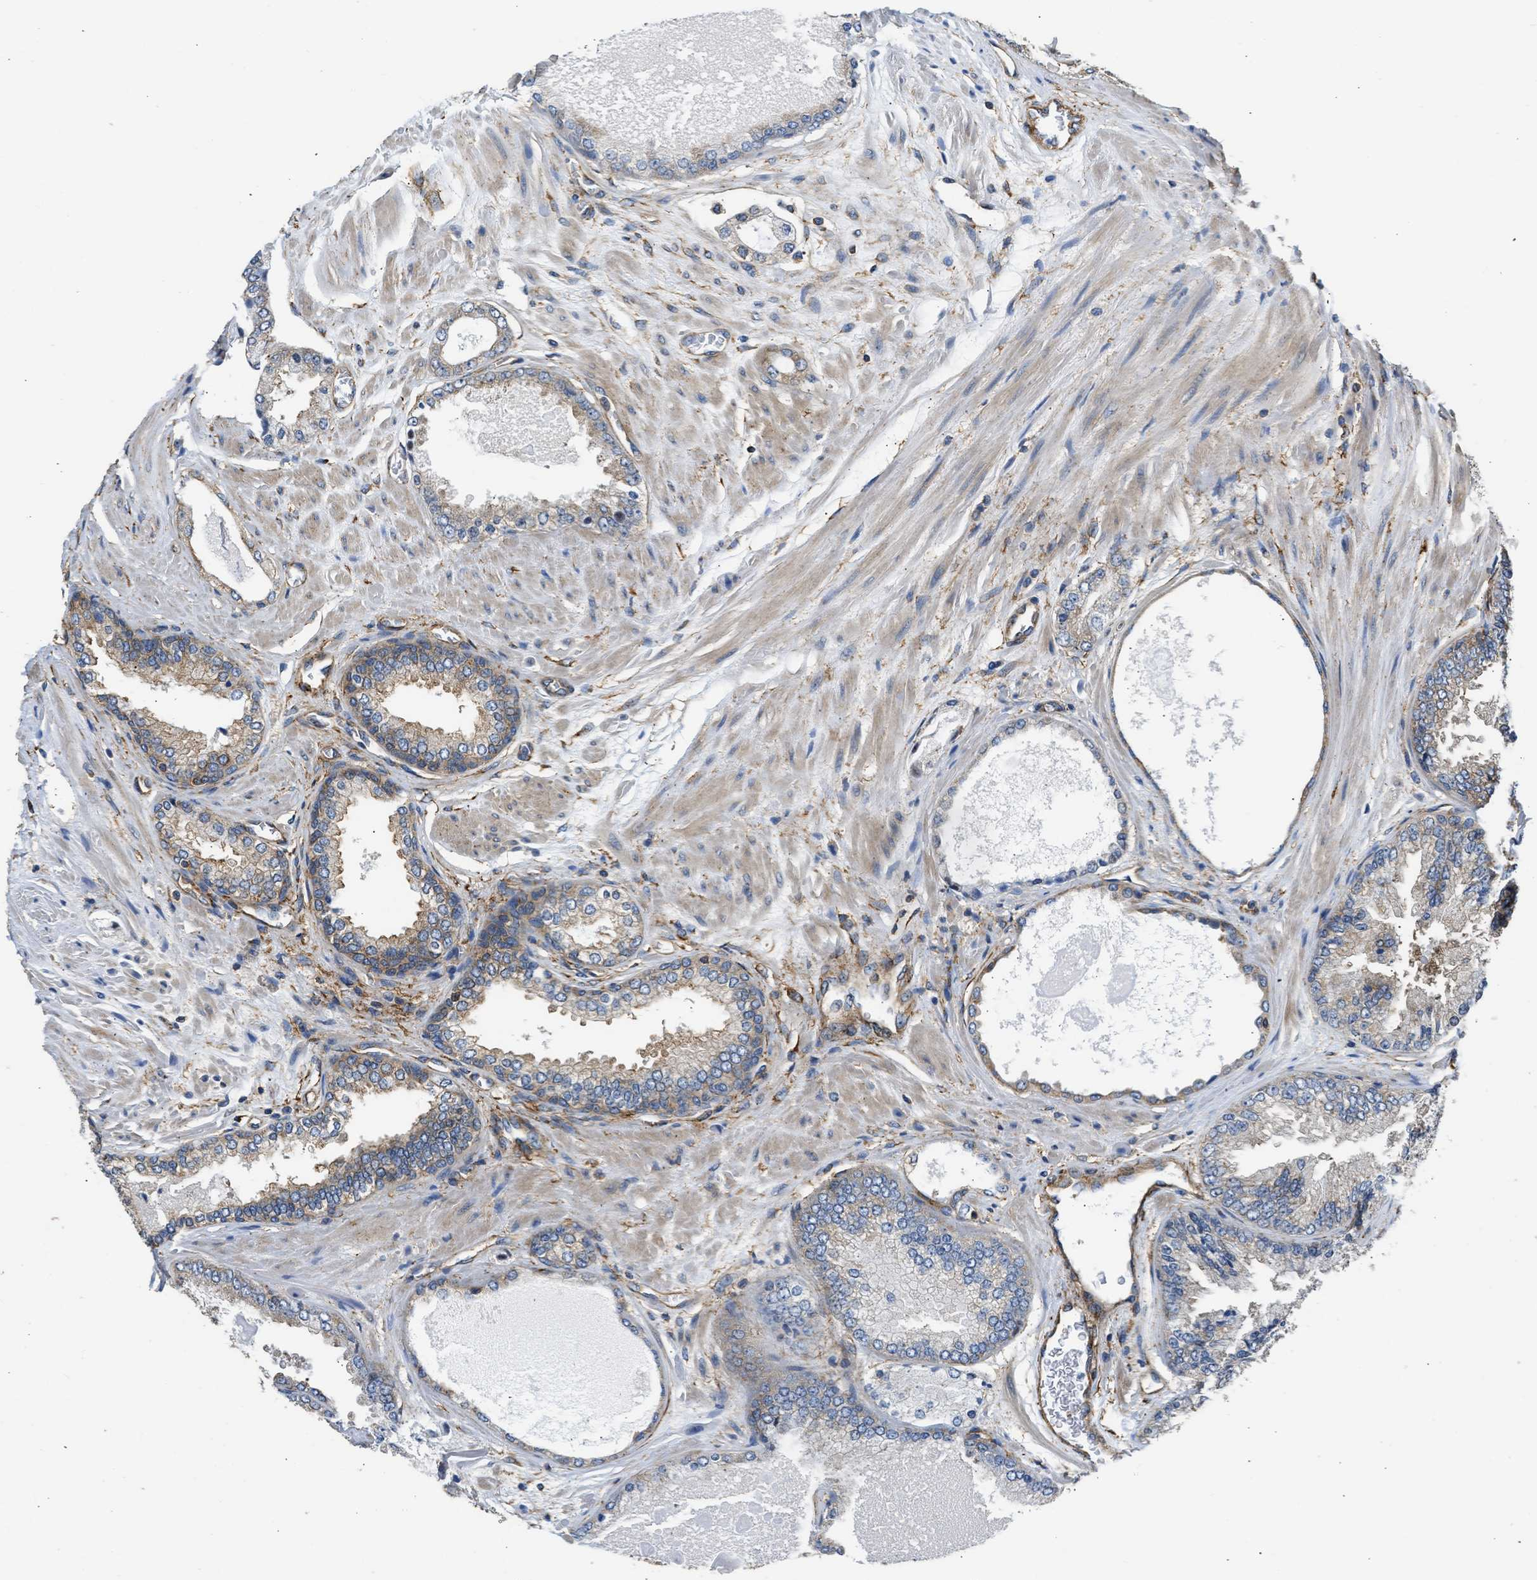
{"staining": {"intensity": "weak", "quantity": ">75%", "location": "cytoplasmic/membranous"}, "tissue": "prostate cancer", "cell_type": "Tumor cells", "image_type": "cancer", "snomed": [{"axis": "morphology", "description": "Adenocarcinoma, High grade"}, {"axis": "topography", "description": "Prostate"}], "caption": "Tumor cells exhibit weak cytoplasmic/membranous positivity in about >75% of cells in adenocarcinoma (high-grade) (prostate).", "gene": "SEPTIN2", "patient": {"sex": "male", "age": 65}}